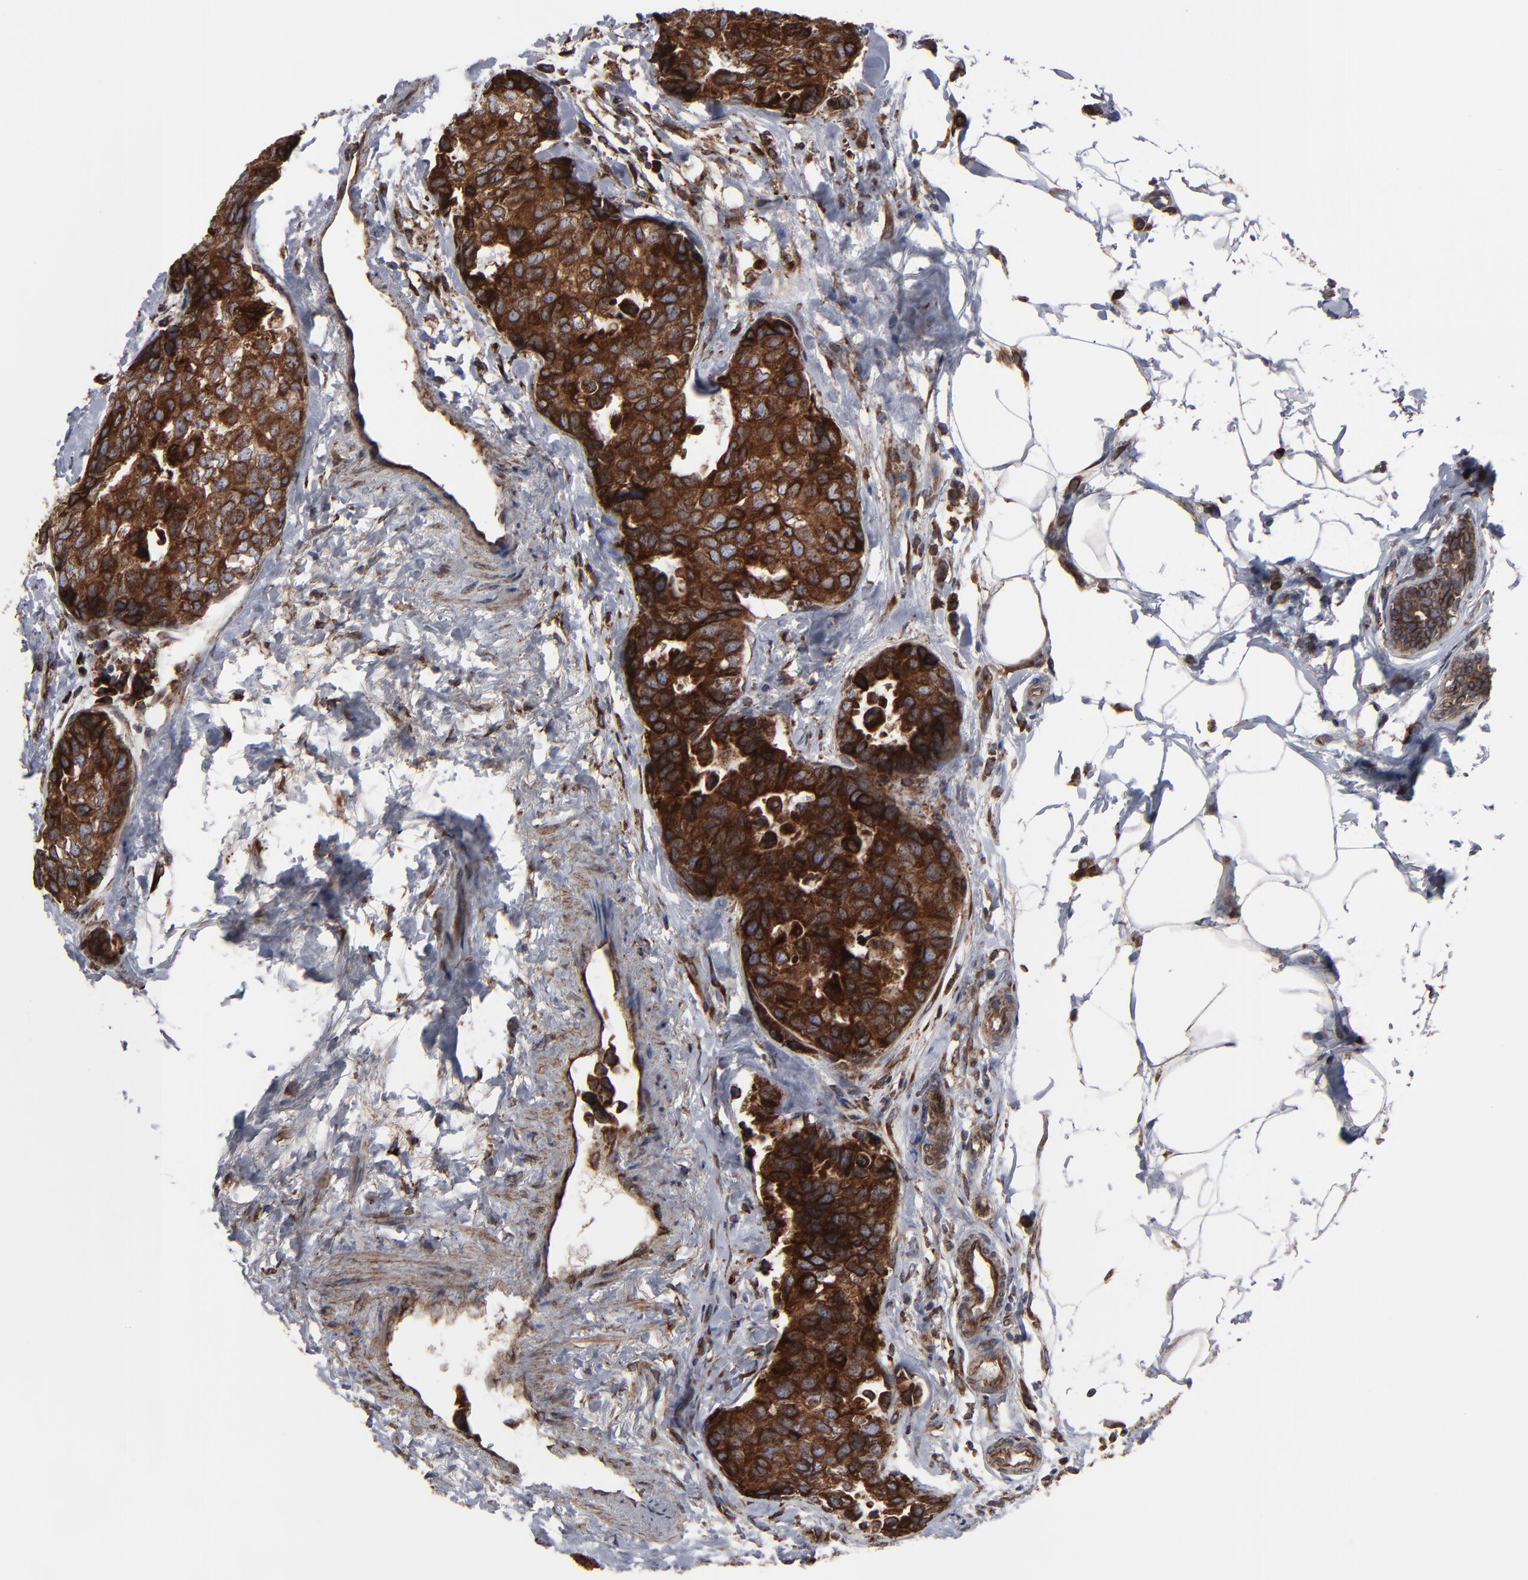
{"staining": {"intensity": "strong", "quantity": ">75%", "location": "cytoplasmic/membranous"}, "tissue": "breast cancer", "cell_type": "Tumor cells", "image_type": "cancer", "snomed": [{"axis": "morphology", "description": "Normal tissue, NOS"}, {"axis": "morphology", "description": "Duct carcinoma"}, {"axis": "topography", "description": "Breast"}], "caption": "The image displays immunohistochemical staining of invasive ductal carcinoma (breast). There is strong cytoplasmic/membranous positivity is seen in approximately >75% of tumor cells. The protein is shown in brown color, while the nuclei are stained blue.", "gene": "CNIH1", "patient": {"sex": "female", "age": 50}}